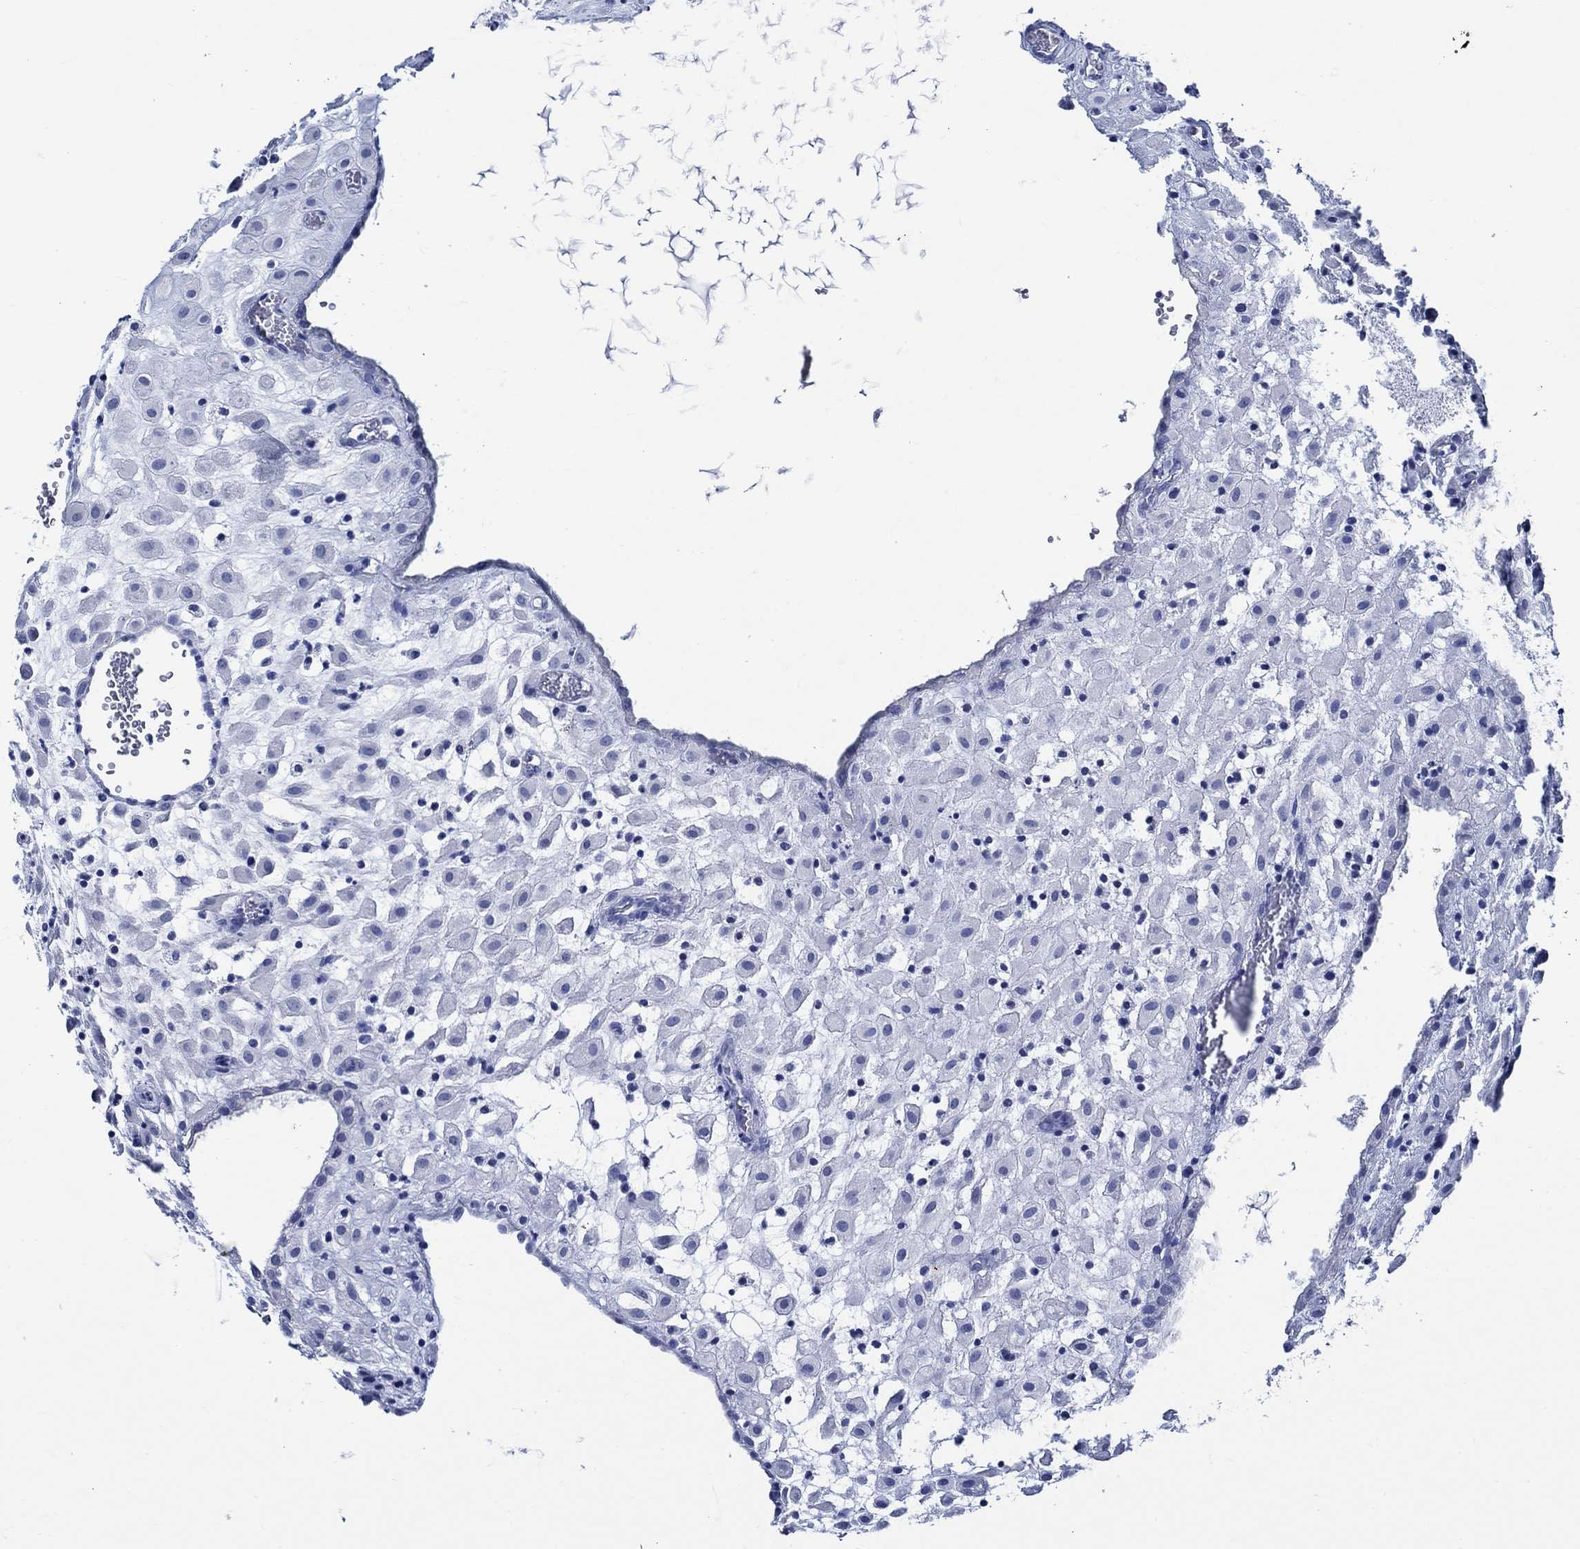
{"staining": {"intensity": "negative", "quantity": "none", "location": "none"}, "tissue": "placenta", "cell_type": "Decidual cells", "image_type": "normal", "snomed": [{"axis": "morphology", "description": "Normal tissue, NOS"}, {"axis": "topography", "description": "Placenta"}], "caption": "Immunohistochemistry (IHC) histopathology image of normal human placenta stained for a protein (brown), which exhibits no positivity in decidual cells. The staining is performed using DAB brown chromogen with nuclei counter-stained in using hematoxylin.", "gene": "WDR62", "patient": {"sex": "female", "age": 24}}